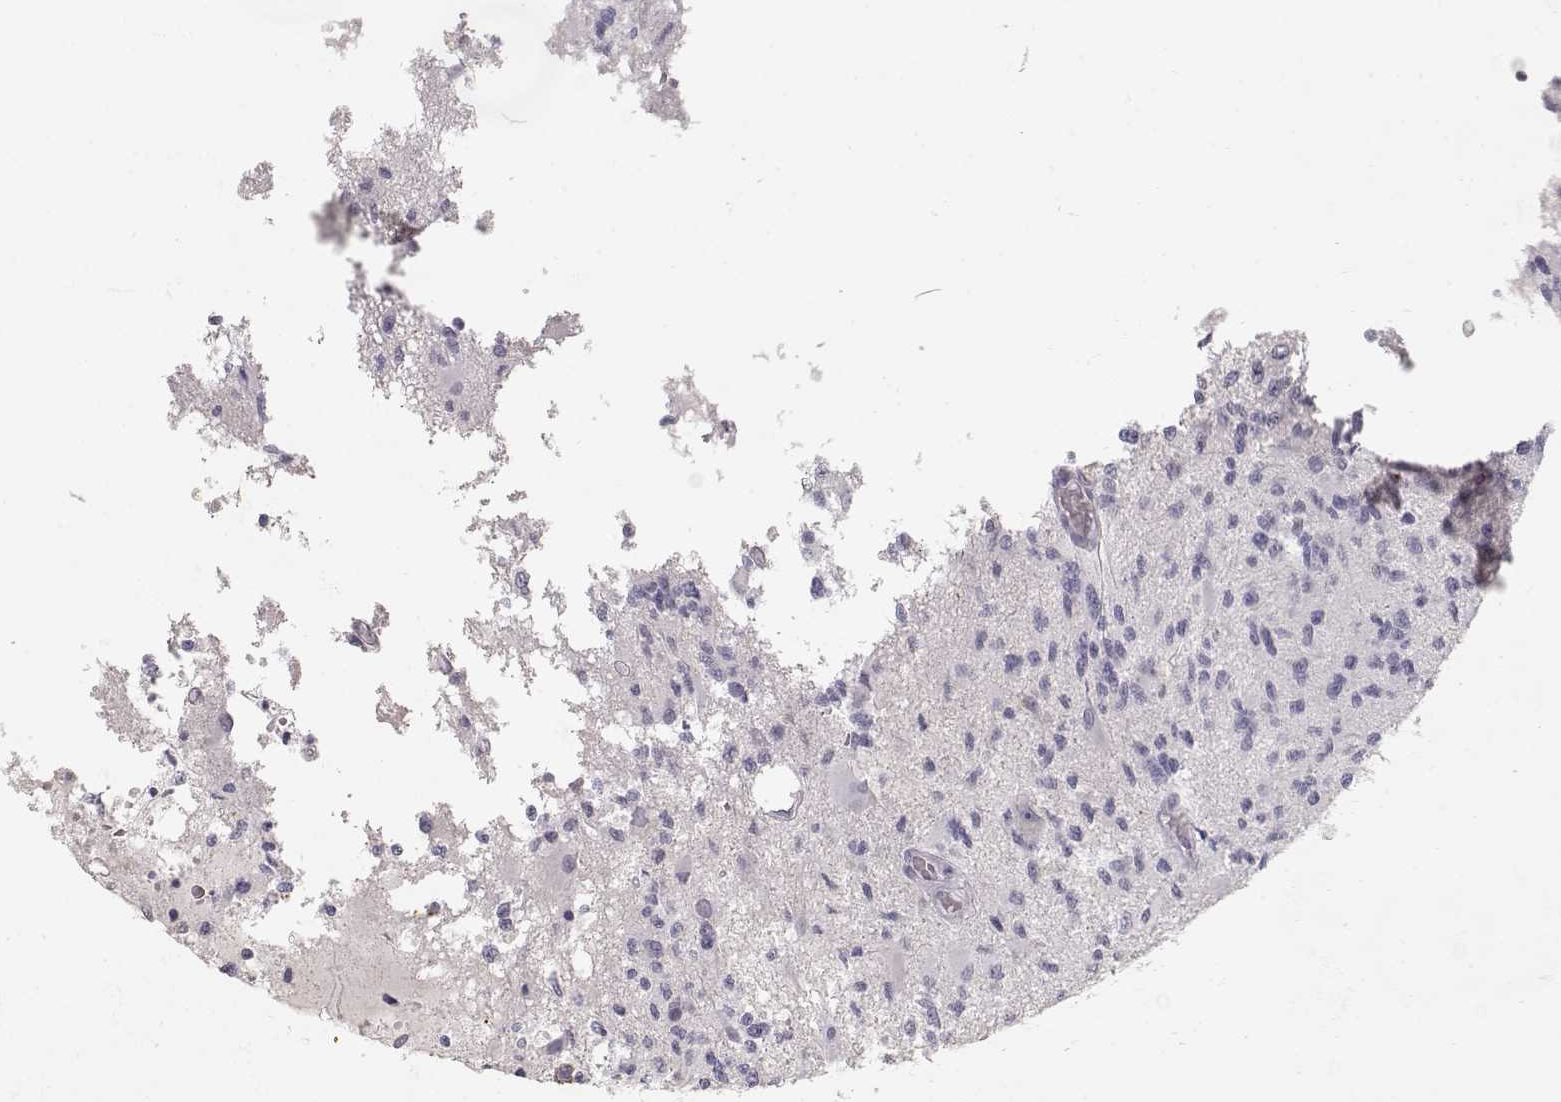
{"staining": {"intensity": "negative", "quantity": "none", "location": "none"}, "tissue": "glioma", "cell_type": "Tumor cells", "image_type": "cancer", "snomed": [{"axis": "morphology", "description": "Glioma, malignant, High grade"}, {"axis": "topography", "description": "Brain"}], "caption": "Histopathology image shows no significant protein expression in tumor cells of glioma.", "gene": "TPH2", "patient": {"sex": "female", "age": 63}}